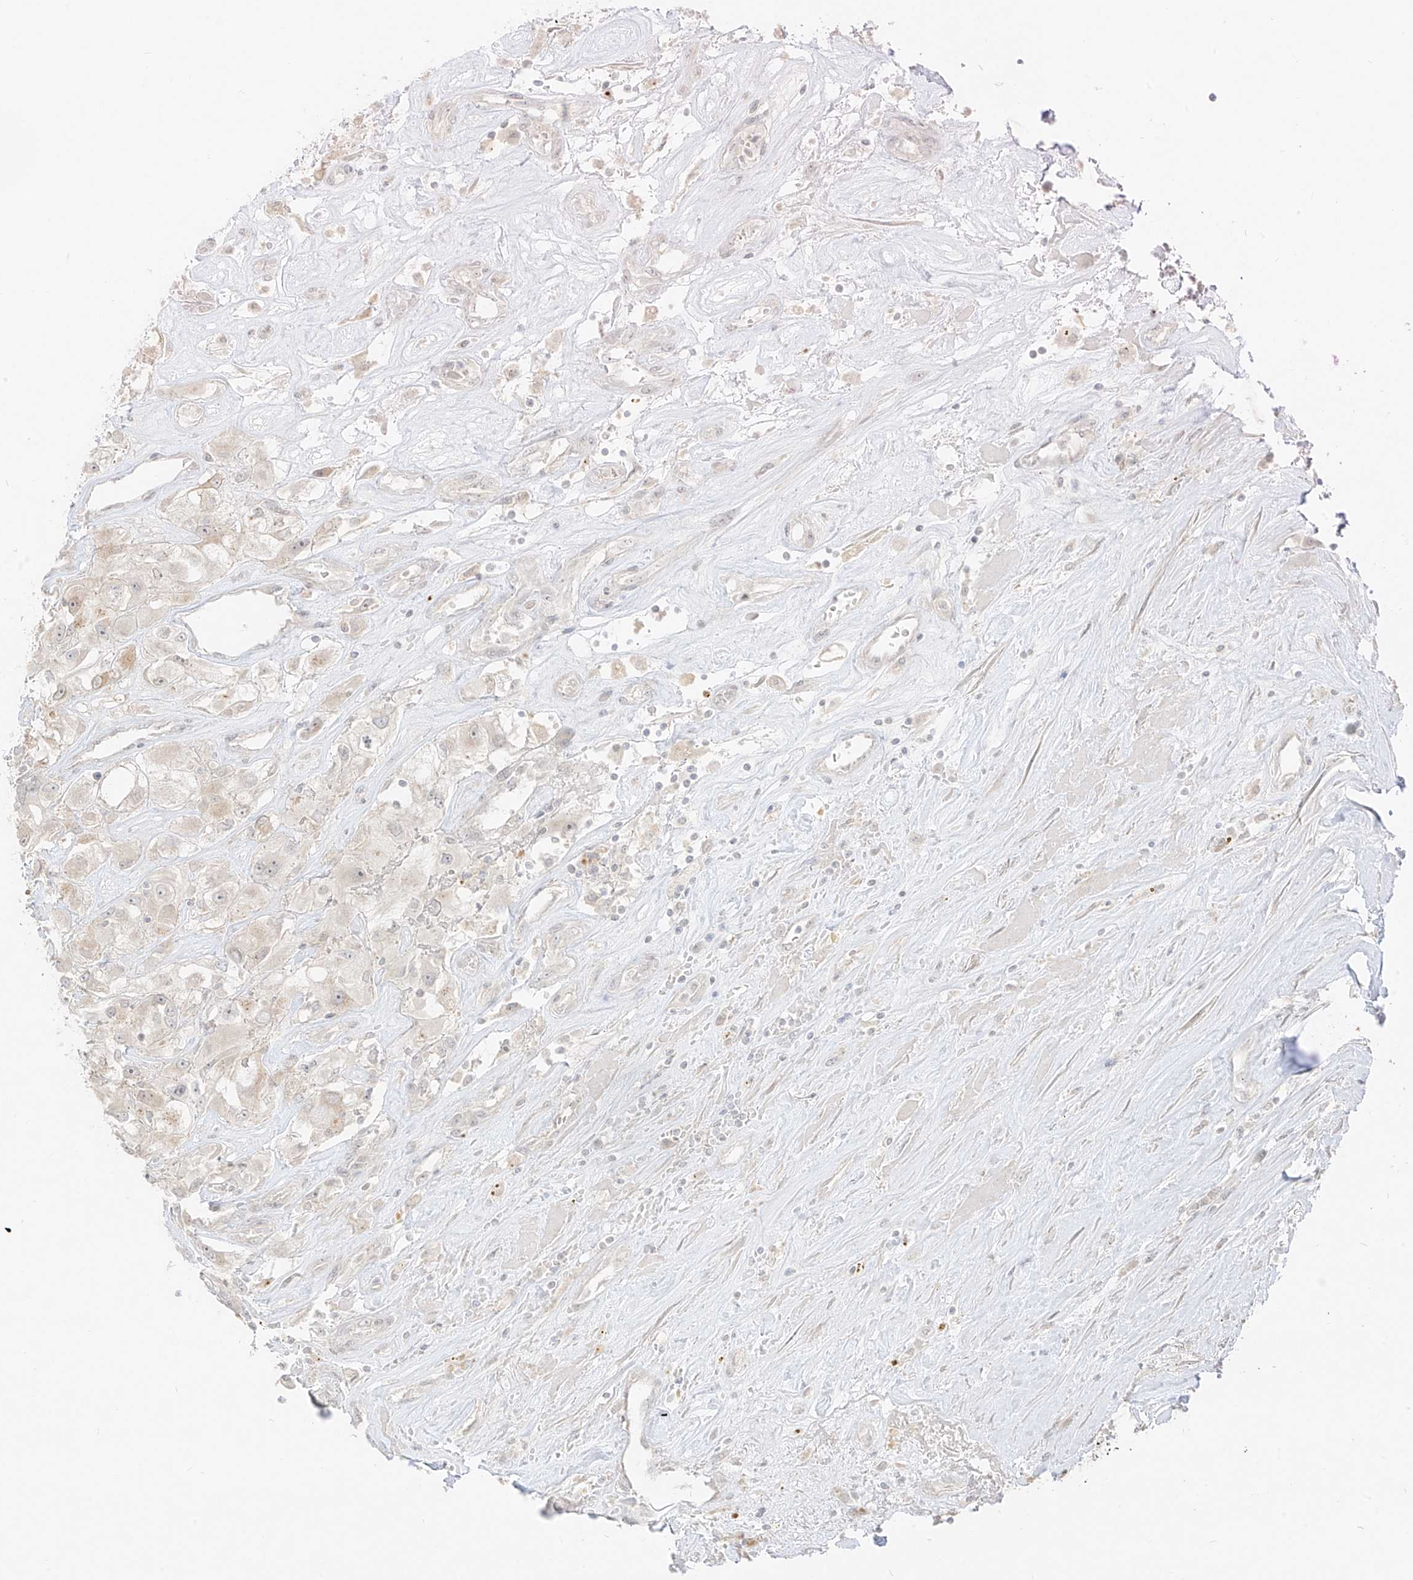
{"staining": {"intensity": "weak", "quantity": "<25%", "location": "cytoplasmic/membranous"}, "tissue": "renal cancer", "cell_type": "Tumor cells", "image_type": "cancer", "snomed": [{"axis": "morphology", "description": "Adenocarcinoma, NOS"}, {"axis": "topography", "description": "Kidney"}], "caption": "Immunohistochemistry histopathology image of neoplastic tissue: human renal cancer (adenocarcinoma) stained with DAB shows no significant protein staining in tumor cells. (DAB (3,3'-diaminobenzidine) immunohistochemistry (IHC), high magnification).", "gene": "LIPT1", "patient": {"sex": "female", "age": 52}}